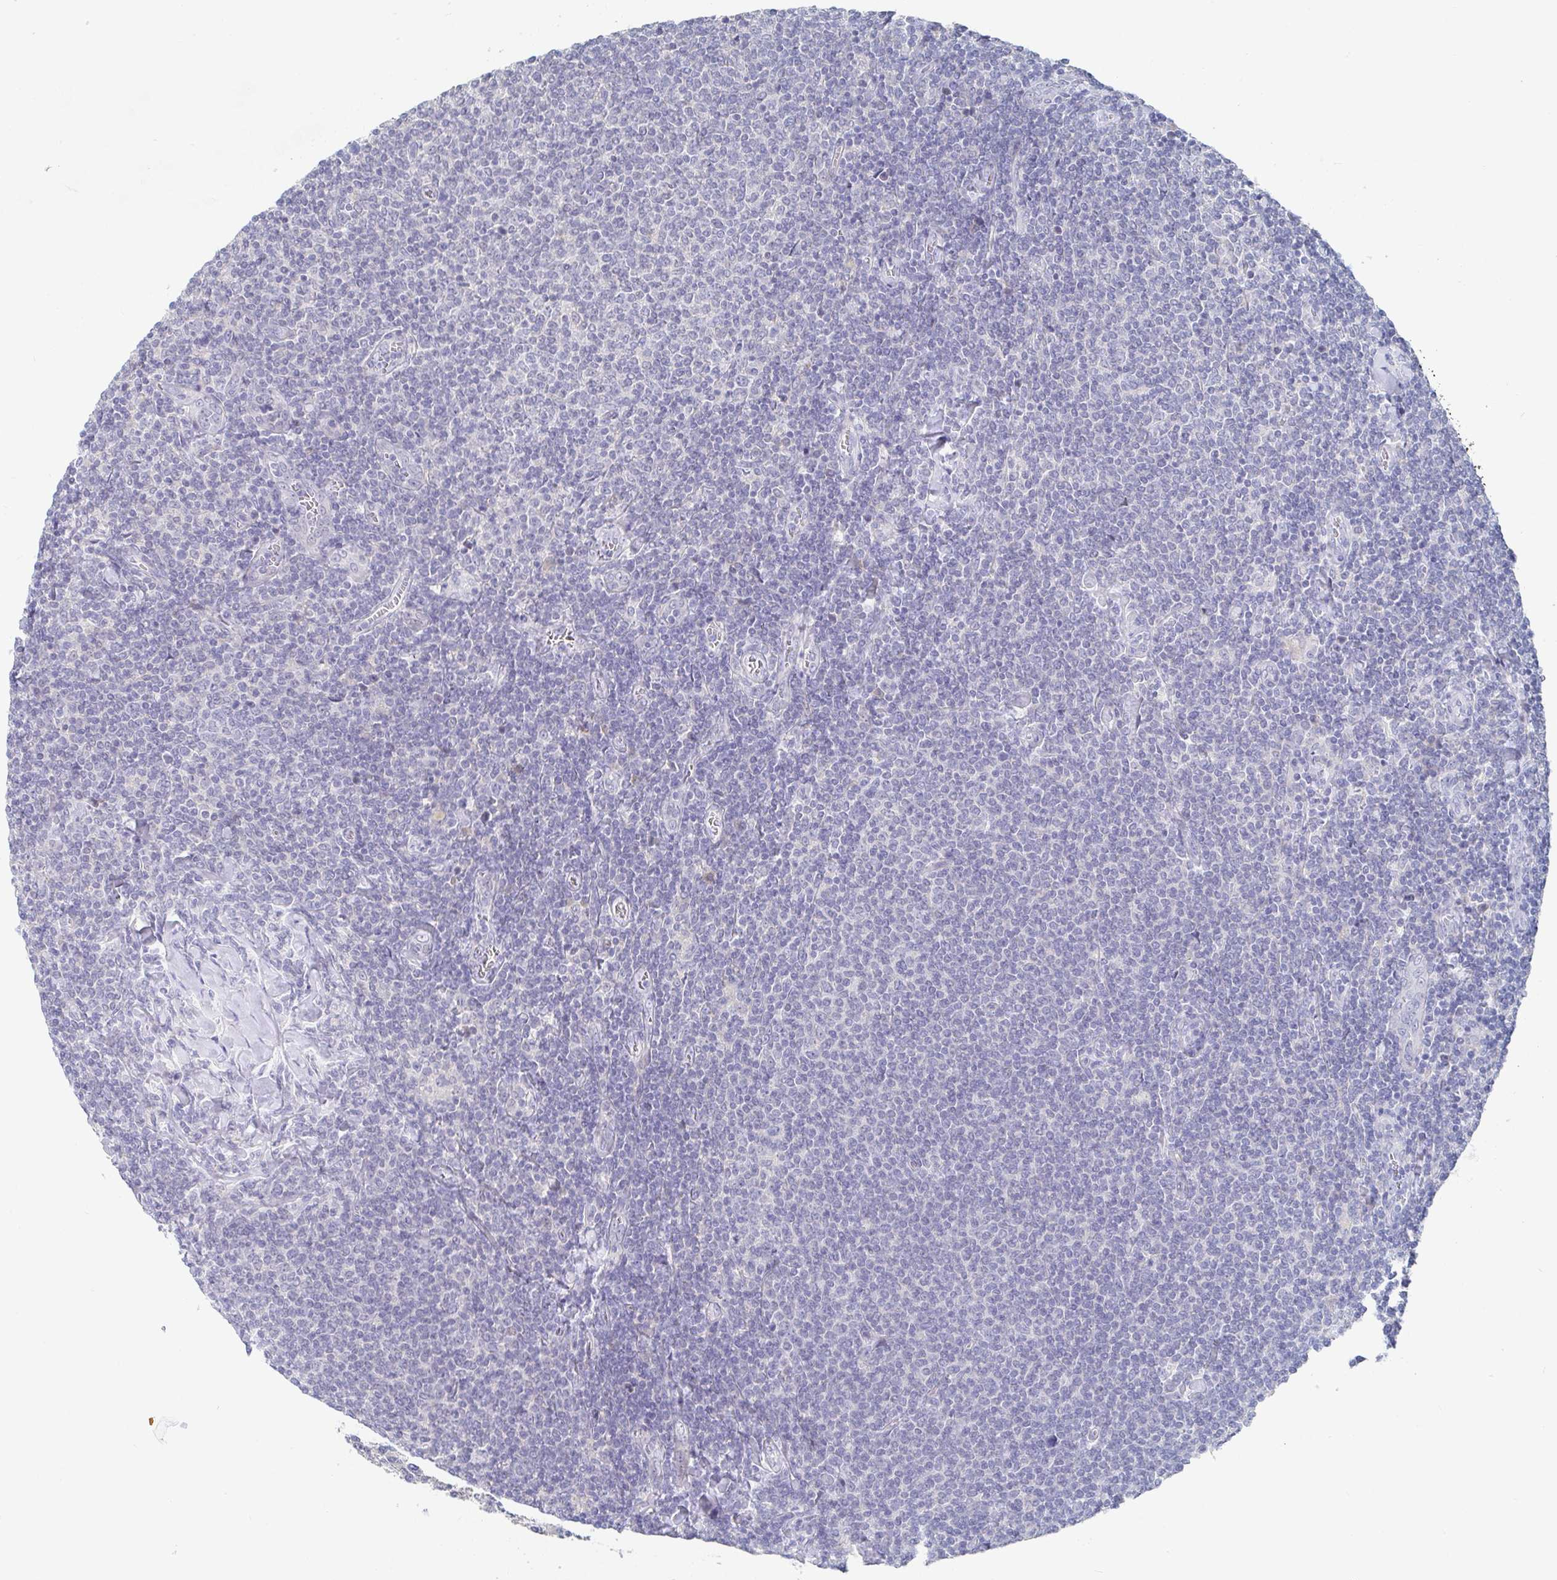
{"staining": {"intensity": "negative", "quantity": "none", "location": "none"}, "tissue": "lymphoma", "cell_type": "Tumor cells", "image_type": "cancer", "snomed": [{"axis": "morphology", "description": "Malignant lymphoma, non-Hodgkin's type, Low grade"}, {"axis": "topography", "description": "Lymph node"}], "caption": "This is an immunohistochemistry (IHC) micrograph of human lymphoma. There is no positivity in tumor cells.", "gene": "ZNF430", "patient": {"sex": "male", "age": 52}}